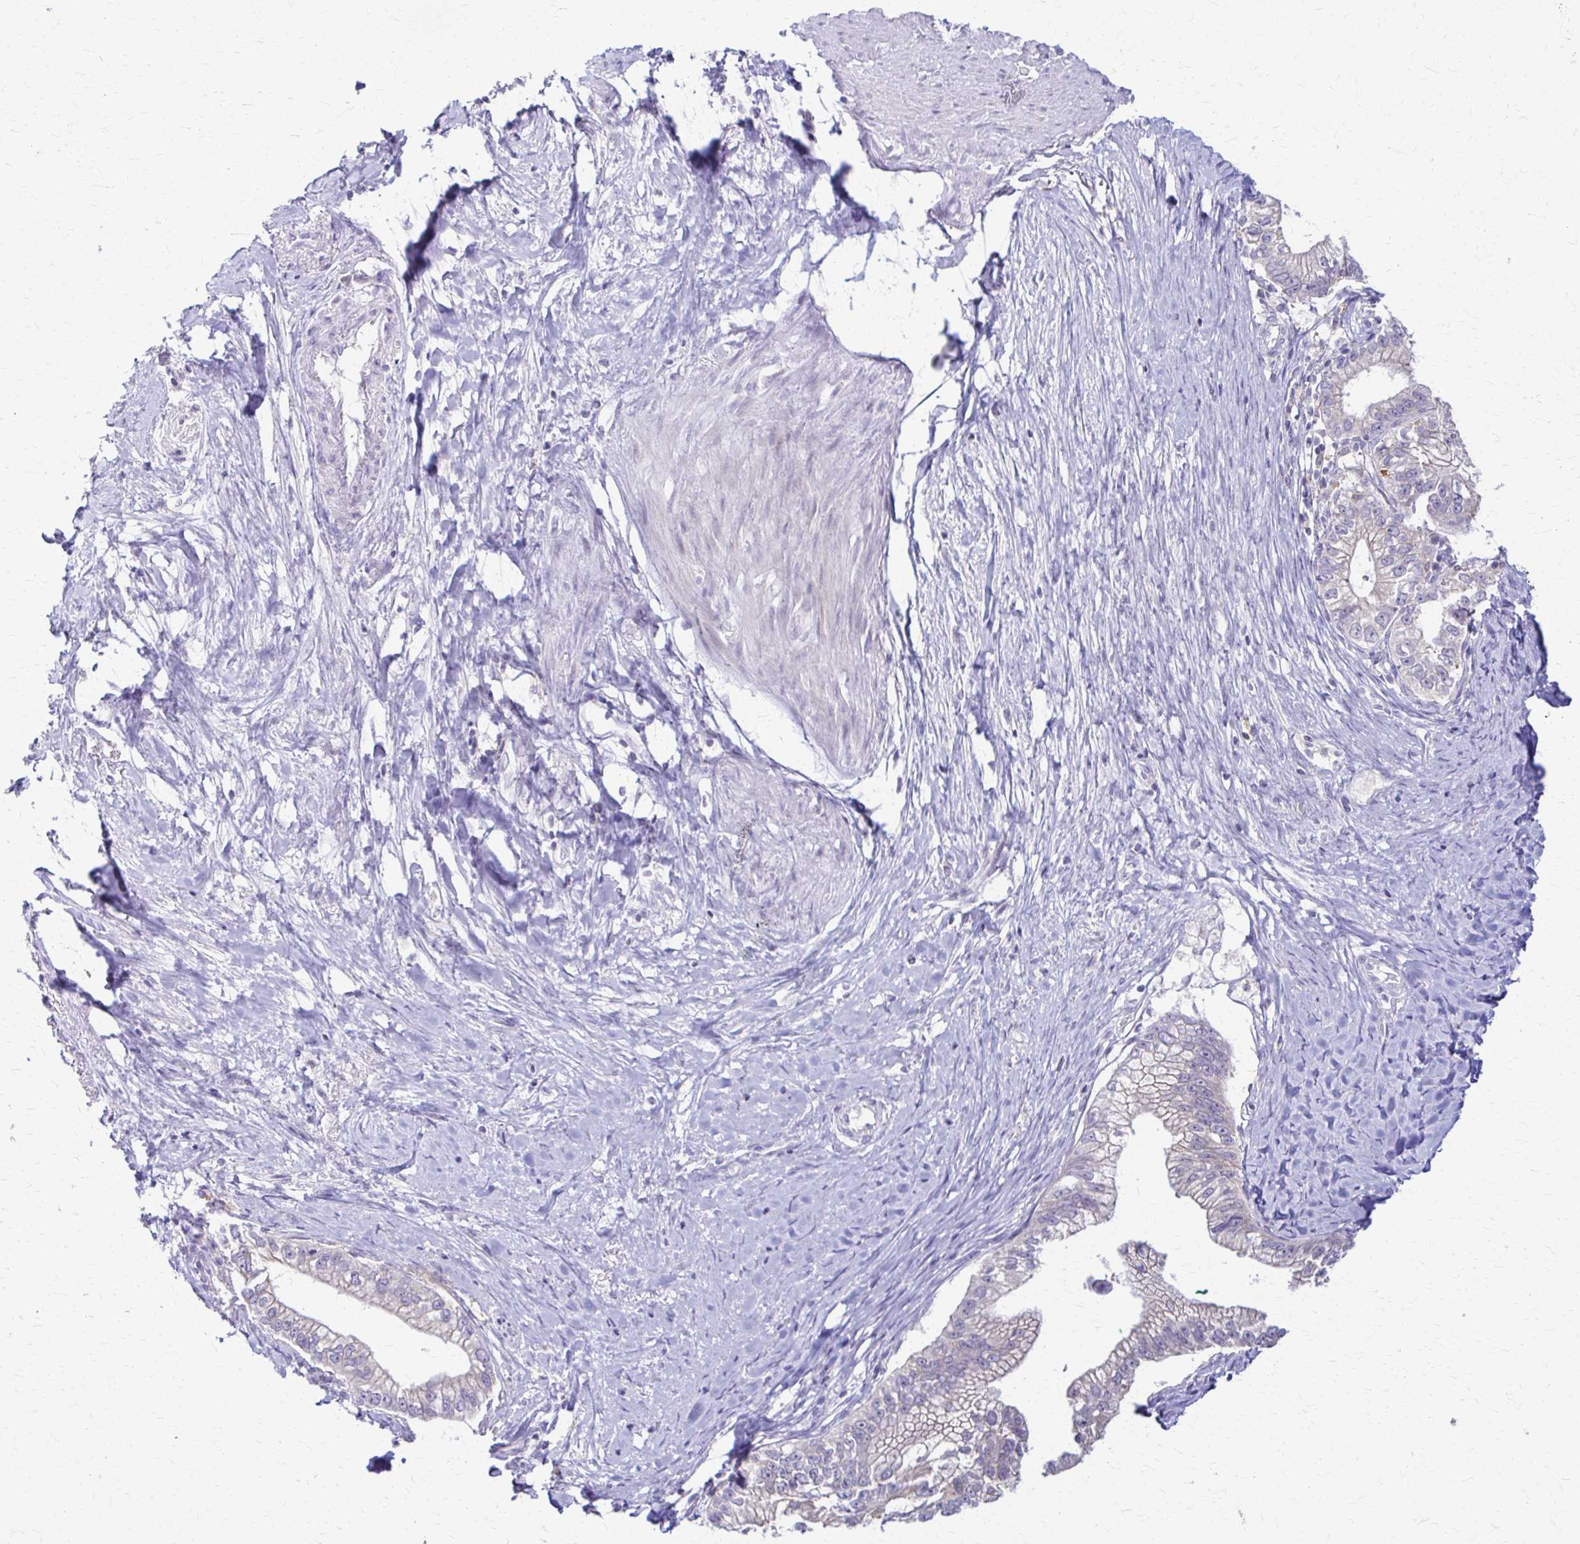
{"staining": {"intensity": "weak", "quantity": "25%-75%", "location": "cytoplasmic/membranous"}, "tissue": "pancreatic cancer", "cell_type": "Tumor cells", "image_type": "cancer", "snomed": [{"axis": "morphology", "description": "Adenocarcinoma, NOS"}, {"axis": "topography", "description": "Pancreas"}], "caption": "Immunohistochemistry photomicrograph of neoplastic tissue: human pancreatic cancer (adenocarcinoma) stained using immunohistochemistry exhibits low levels of weak protein expression localized specifically in the cytoplasmic/membranous of tumor cells, appearing as a cytoplasmic/membranous brown color.", "gene": "PIK3AP1", "patient": {"sex": "male", "age": 70}}